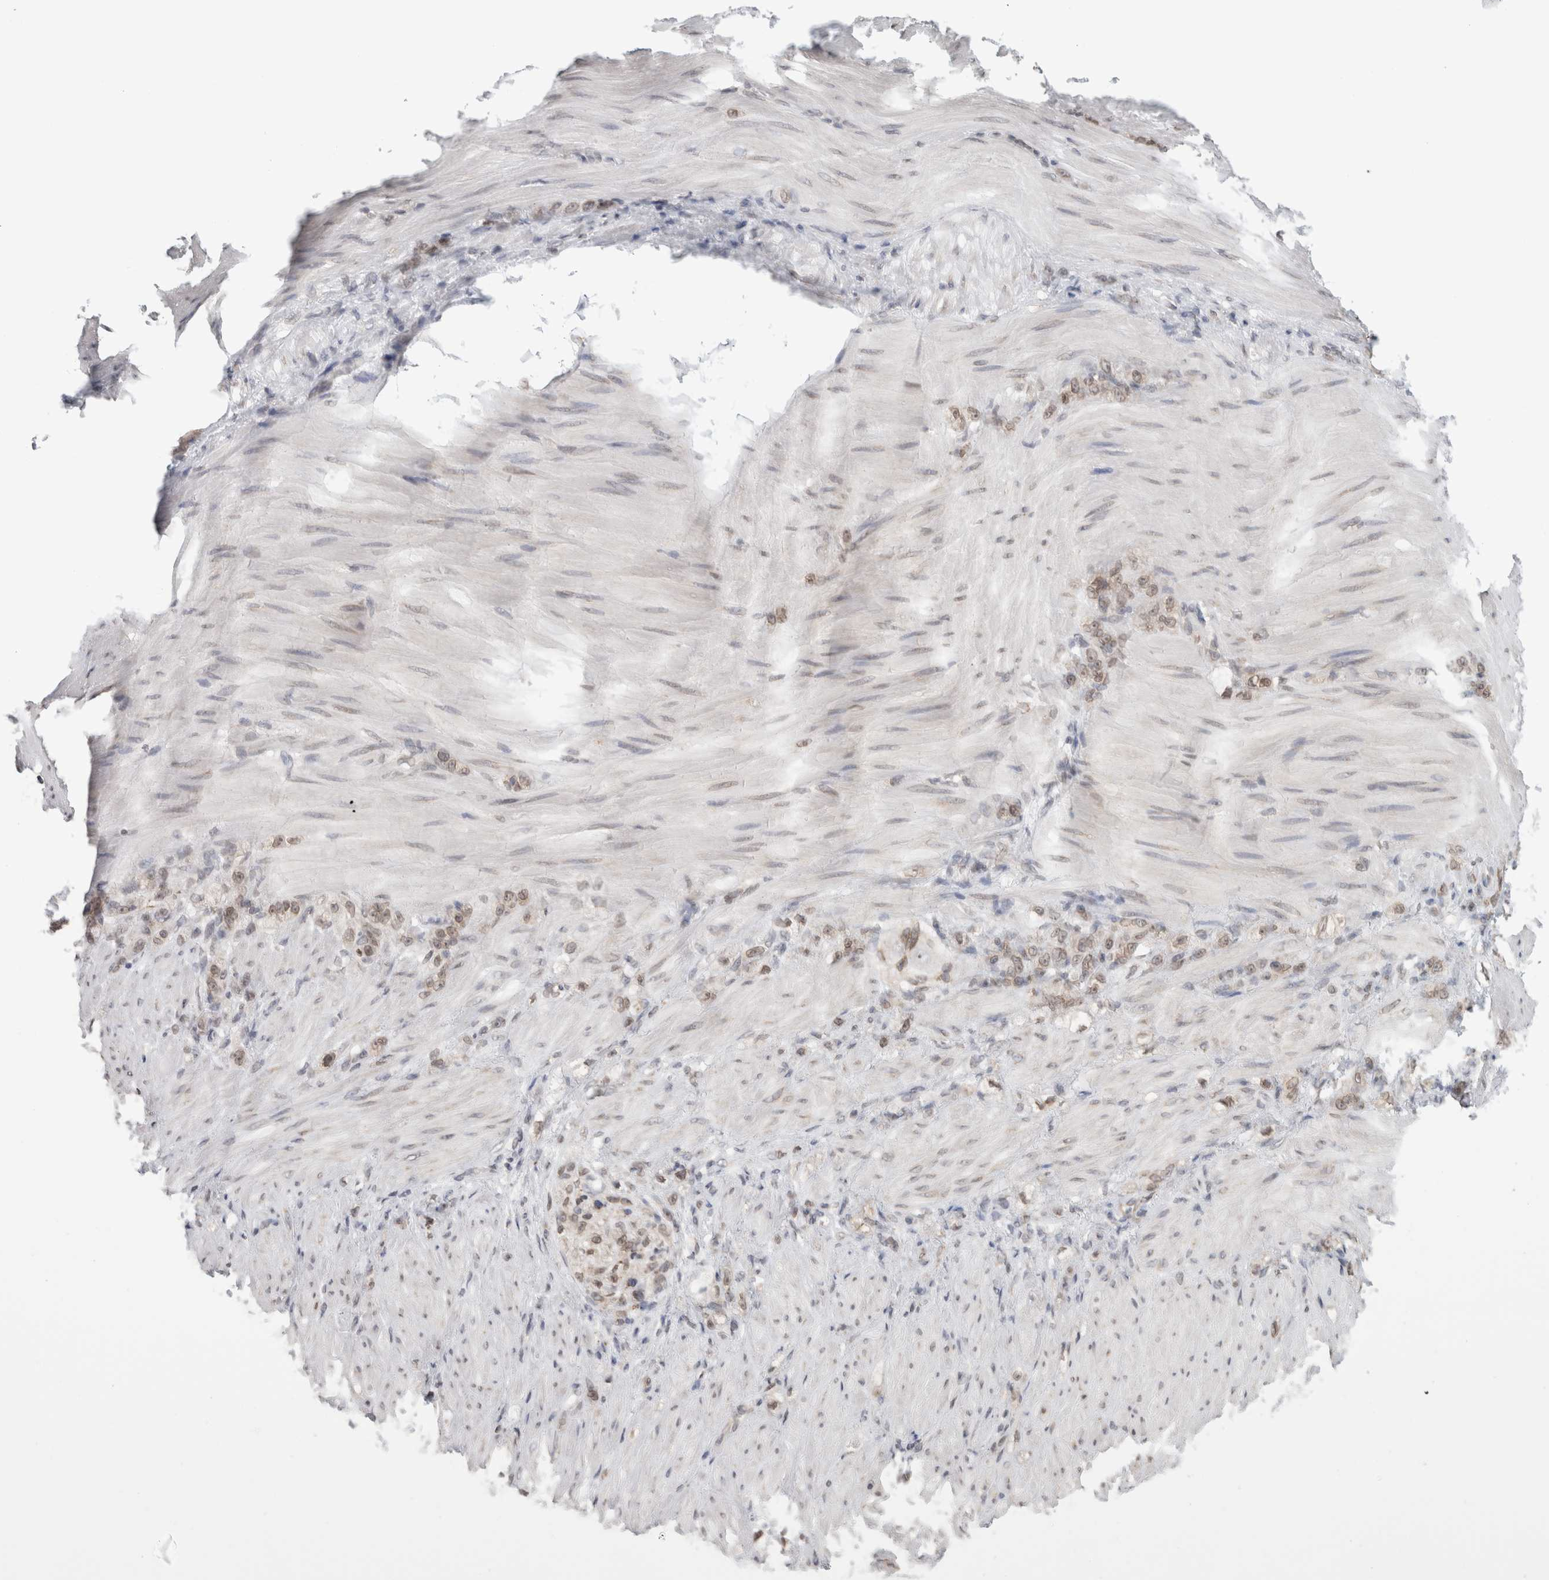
{"staining": {"intensity": "weak", "quantity": ">75%", "location": "nuclear"}, "tissue": "stomach cancer", "cell_type": "Tumor cells", "image_type": "cancer", "snomed": [{"axis": "morphology", "description": "Normal tissue, NOS"}, {"axis": "morphology", "description": "Adenocarcinoma, NOS"}, {"axis": "topography", "description": "Stomach"}], "caption": "A brown stain shows weak nuclear positivity of a protein in stomach cancer tumor cells.", "gene": "RBMX2", "patient": {"sex": "male", "age": 82}}